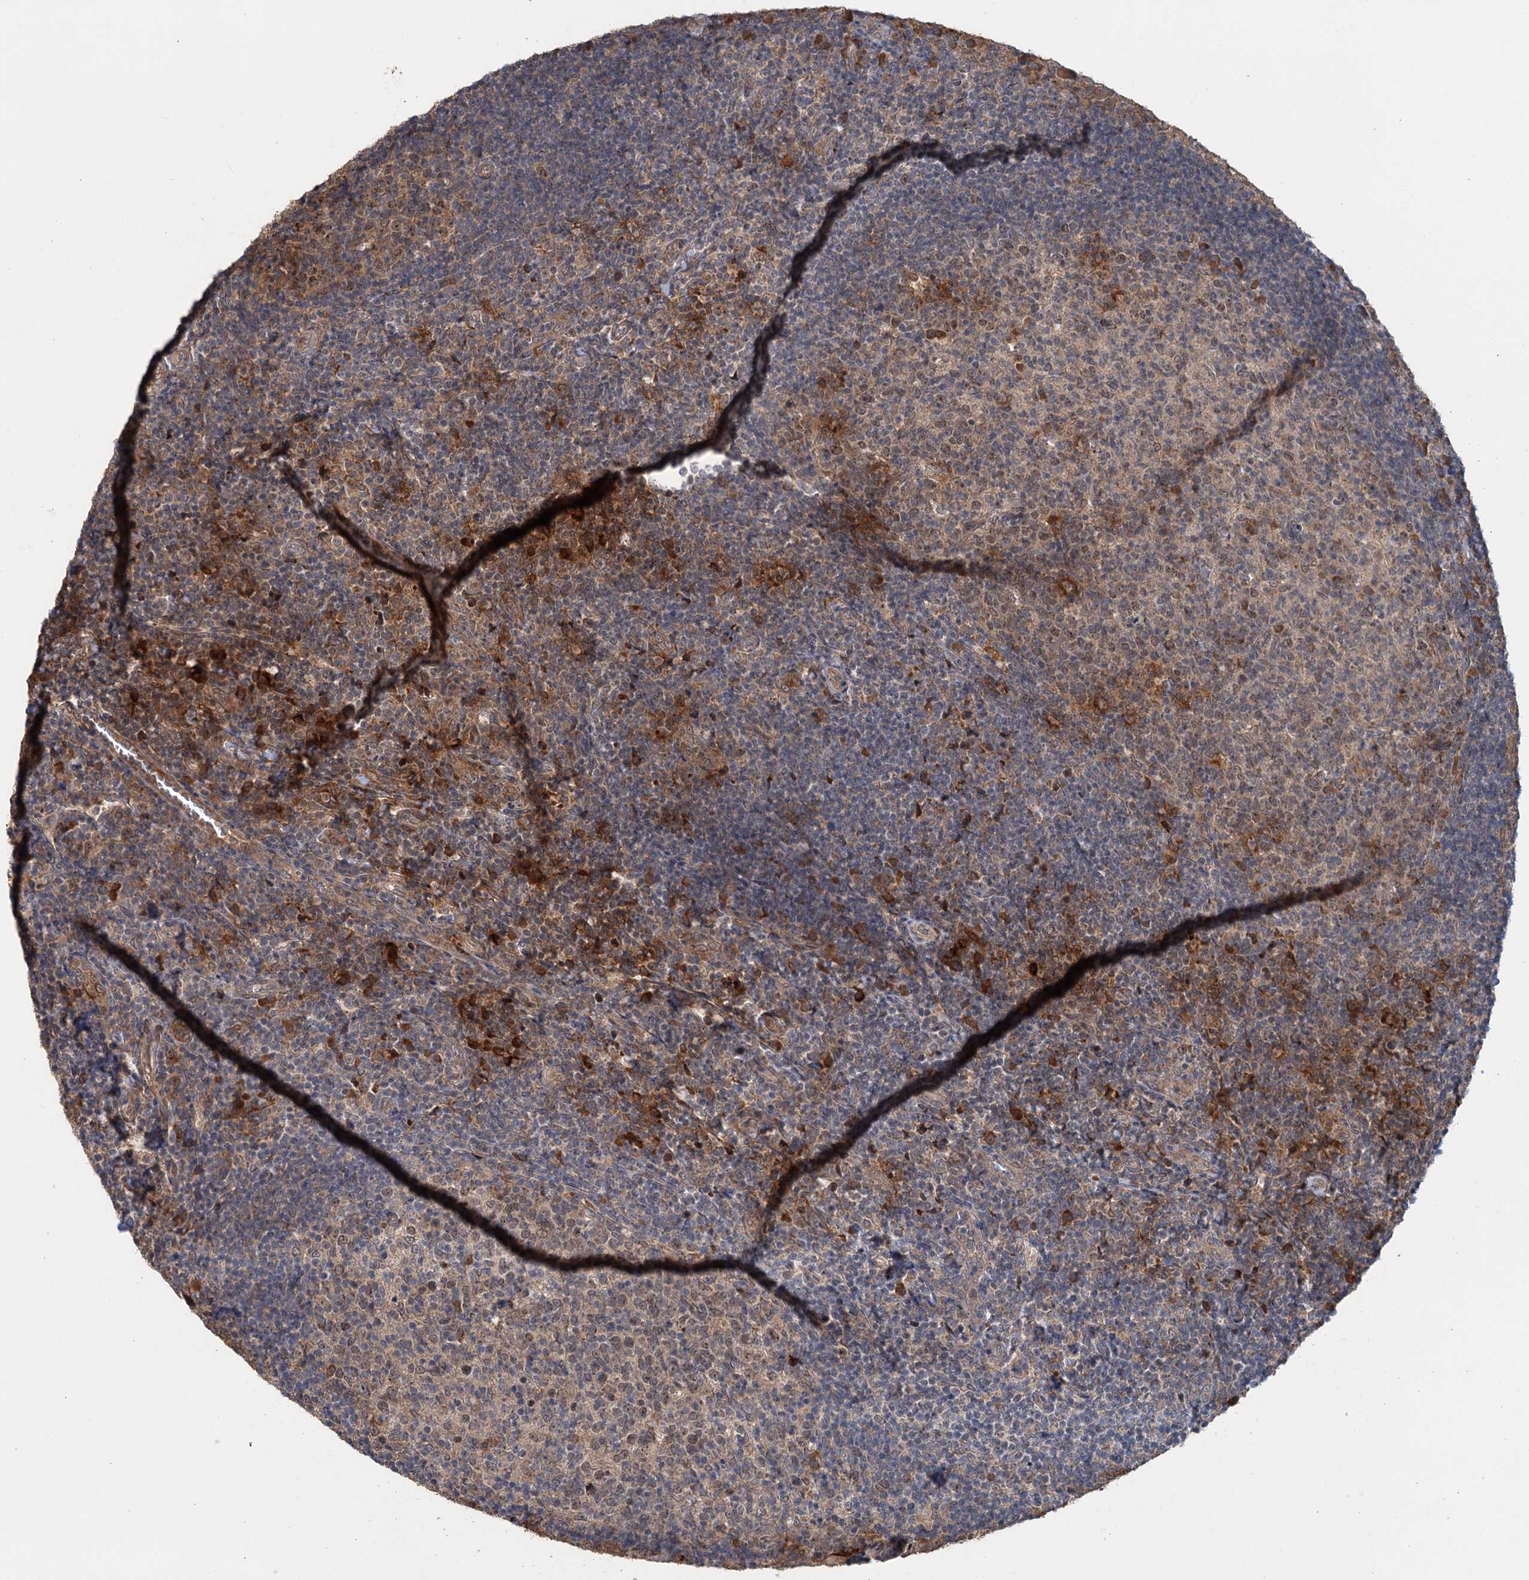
{"staining": {"intensity": "moderate", "quantity": "25%-75%", "location": "cytoplasmic/membranous"}, "tissue": "tonsil", "cell_type": "Germinal center cells", "image_type": "normal", "snomed": [{"axis": "morphology", "description": "Normal tissue, NOS"}, {"axis": "topography", "description": "Tonsil"}], "caption": "This micrograph exhibits immunohistochemistry staining of unremarkable tonsil, with medium moderate cytoplasmic/membranous expression in approximately 25%-75% of germinal center cells.", "gene": "KANSL2", "patient": {"sex": "female", "age": 10}}